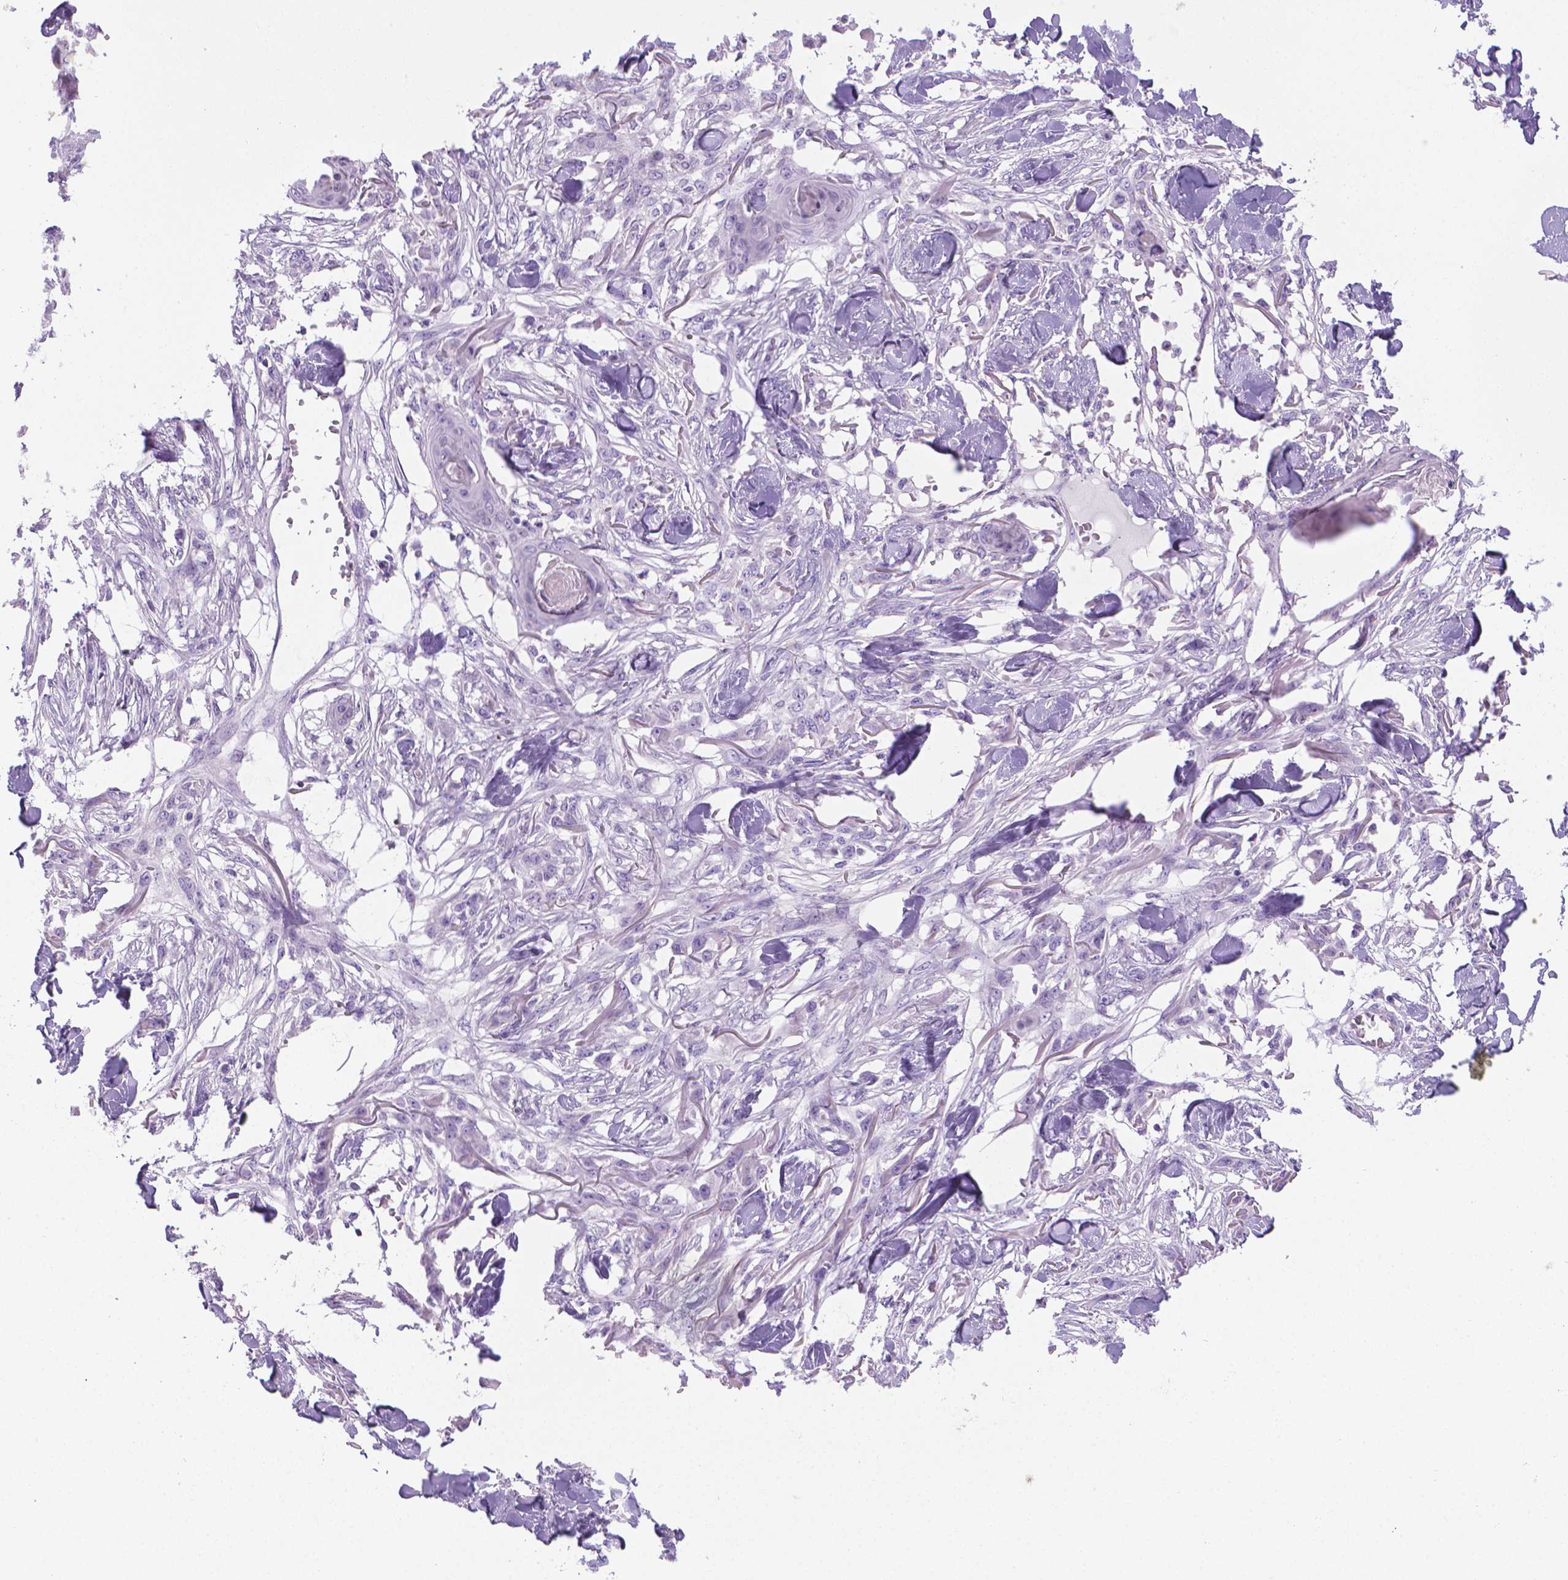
{"staining": {"intensity": "negative", "quantity": "none", "location": "none"}, "tissue": "skin cancer", "cell_type": "Tumor cells", "image_type": "cancer", "snomed": [{"axis": "morphology", "description": "Squamous cell carcinoma, NOS"}, {"axis": "topography", "description": "Skin"}], "caption": "Tumor cells are negative for protein expression in human squamous cell carcinoma (skin).", "gene": "PNMA2", "patient": {"sex": "female", "age": 59}}